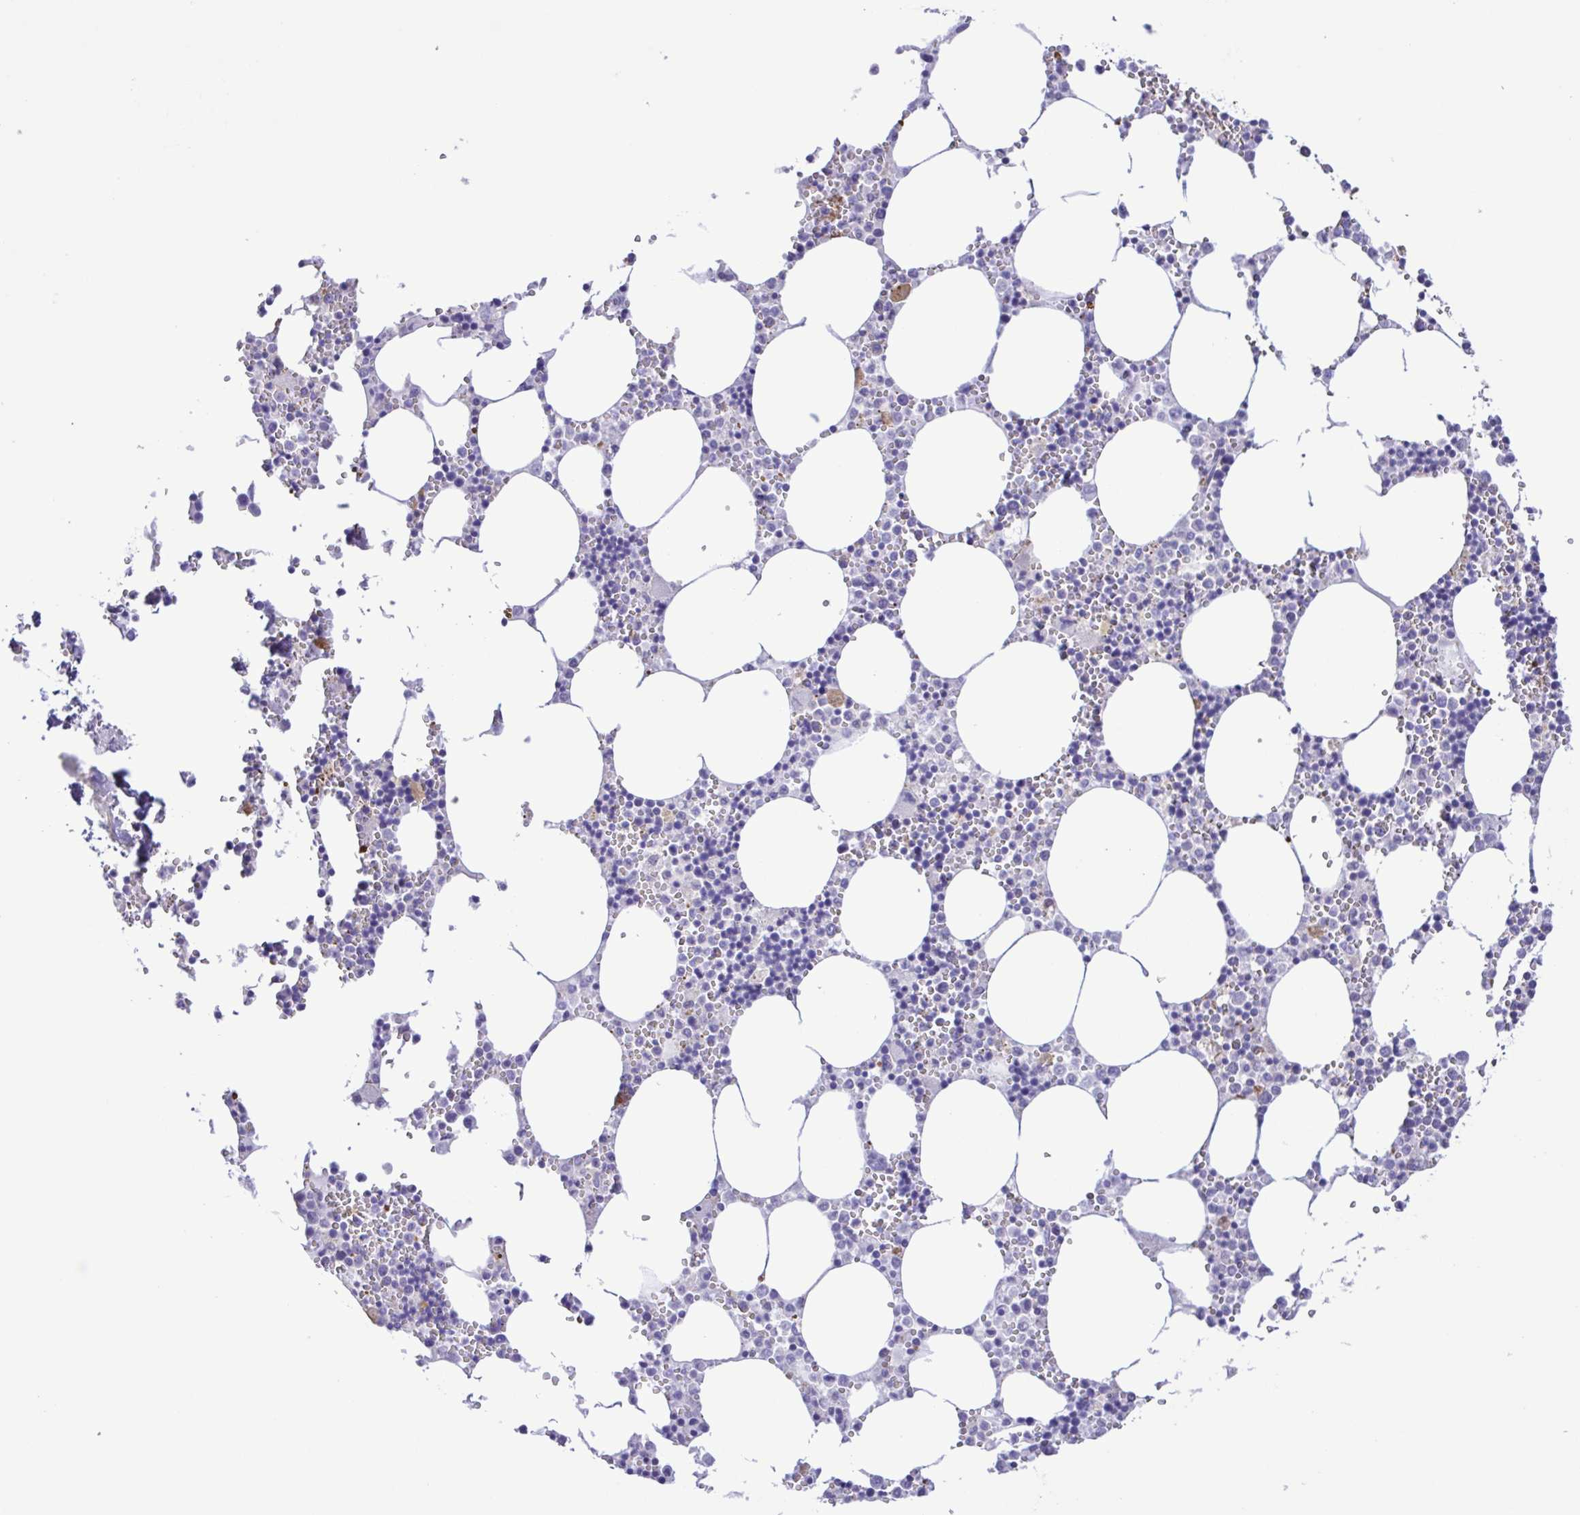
{"staining": {"intensity": "moderate", "quantity": "<25%", "location": "cytoplasmic/membranous"}, "tissue": "bone marrow", "cell_type": "Hematopoietic cells", "image_type": "normal", "snomed": [{"axis": "morphology", "description": "Normal tissue, NOS"}, {"axis": "topography", "description": "Bone marrow"}], "caption": "Protein expression analysis of unremarkable bone marrow exhibits moderate cytoplasmic/membranous expression in approximately <25% of hematopoietic cells.", "gene": "CYP17A1", "patient": {"sex": "male", "age": 54}}